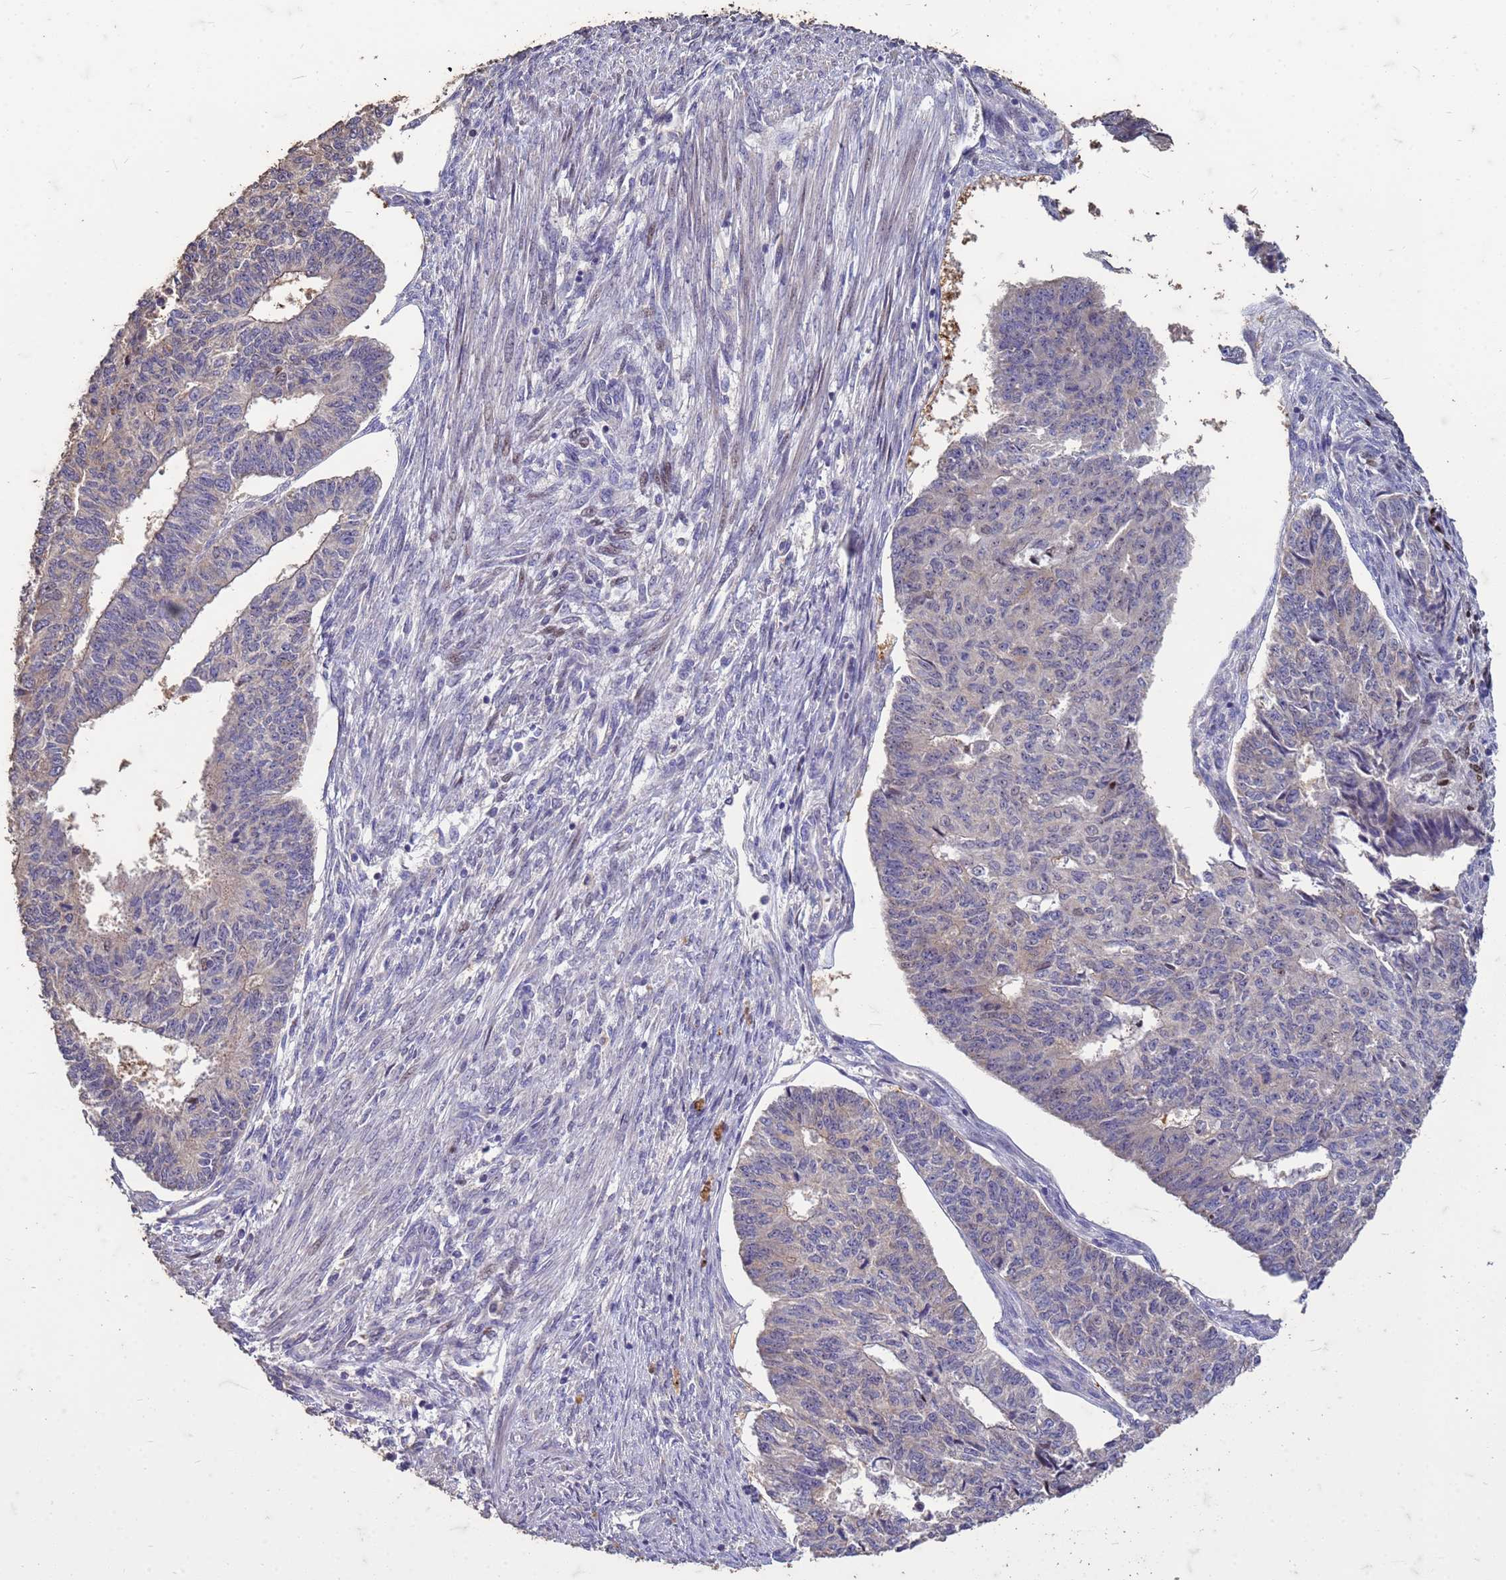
{"staining": {"intensity": "negative", "quantity": "none", "location": "none"}, "tissue": "endometrial cancer", "cell_type": "Tumor cells", "image_type": "cancer", "snomed": [{"axis": "morphology", "description": "Adenocarcinoma, NOS"}, {"axis": "topography", "description": "Endometrium"}], "caption": "An immunohistochemistry (IHC) photomicrograph of endometrial cancer is shown. There is no staining in tumor cells of endometrial cancer.", "gene": "FAM184B", "patient": {"sex": "female", "age": 32}}